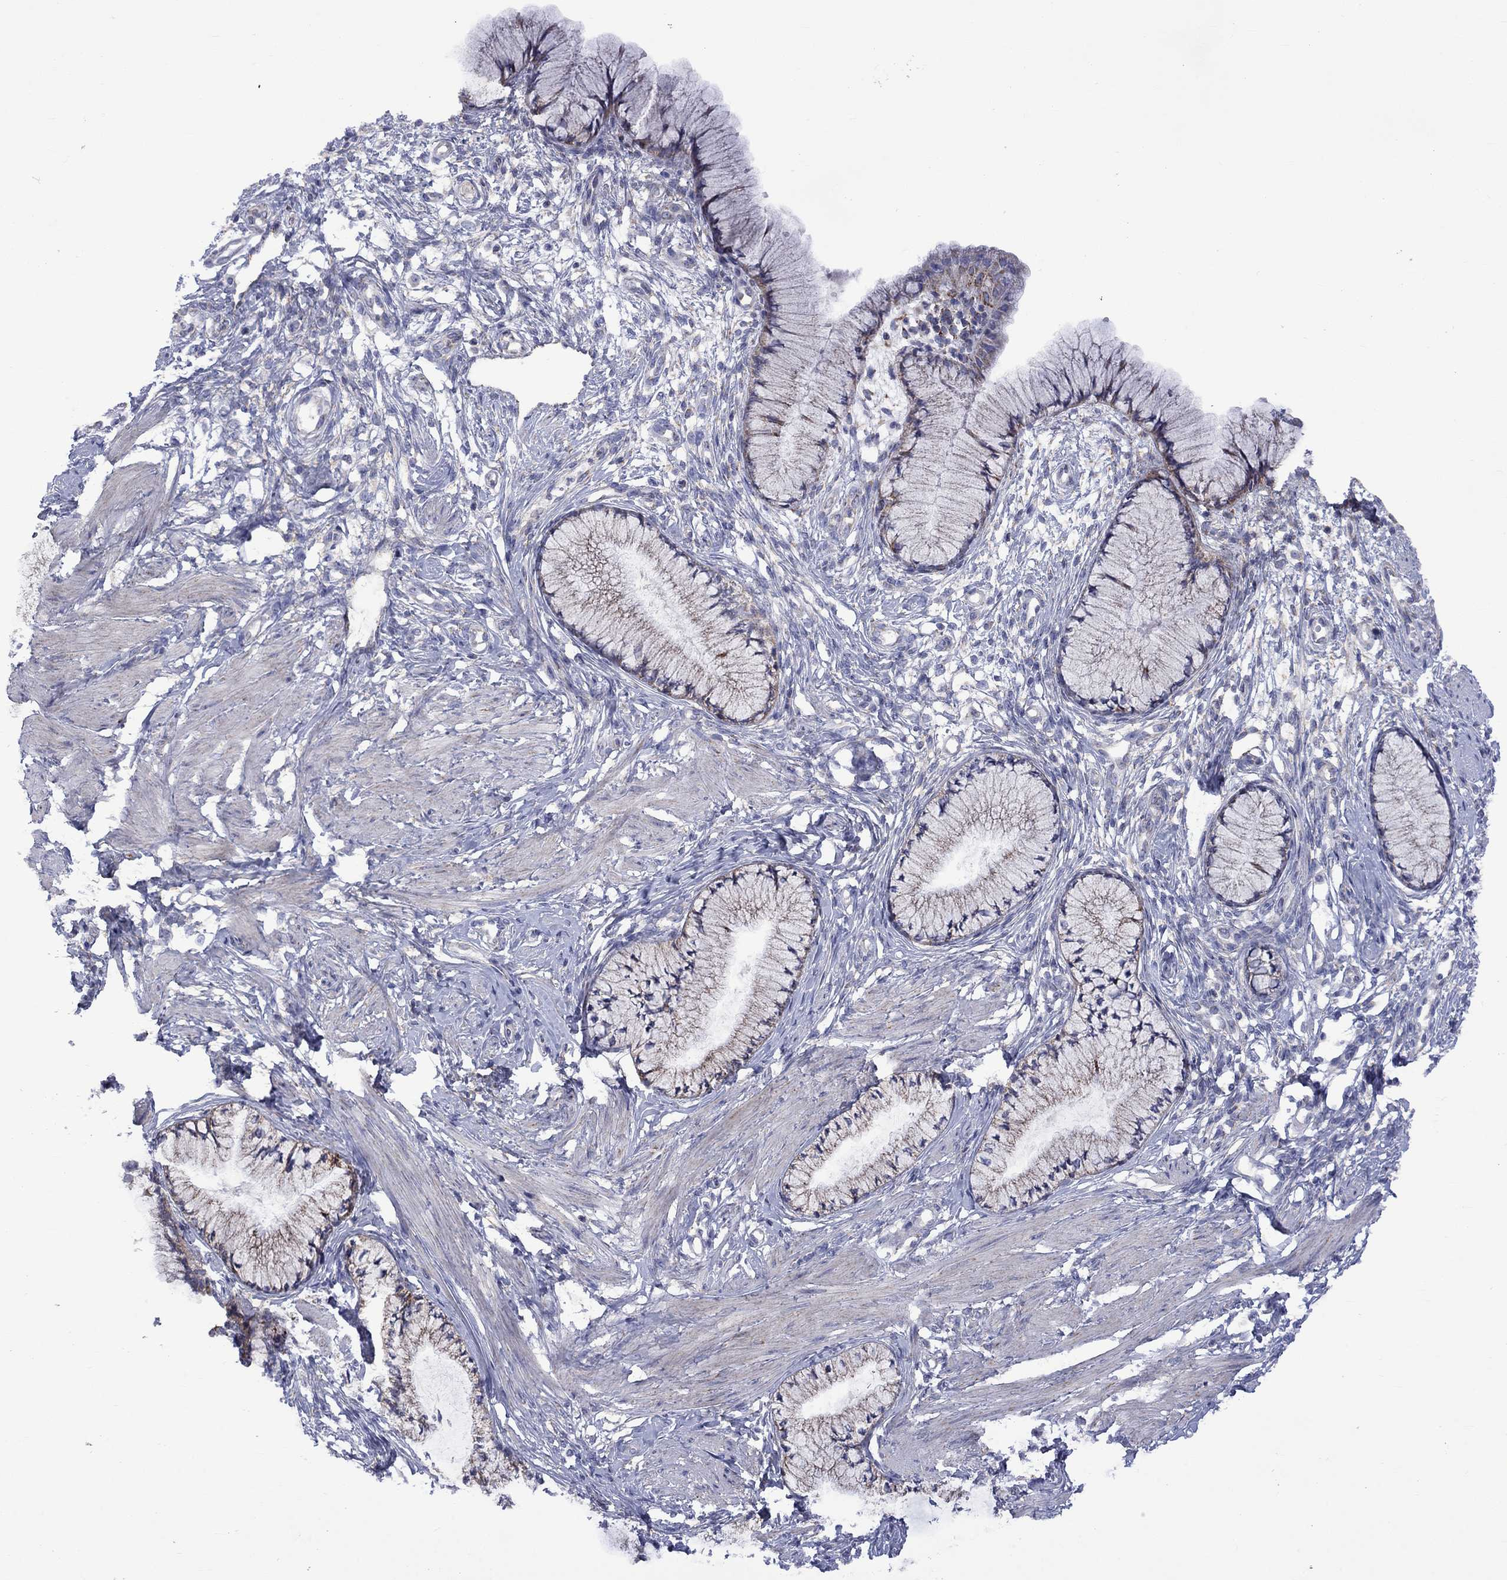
{"staining": {"intensity": "negative", "quantity": "none", "location": "none"}, "tissue": "cervix", "cell_type": "Glandular cells", "image_type": "normal", "snomed": [{"axis": "morphology", "description": "Normal tissue, NOS"}, {"axis": "topography", "description": "Cervix"}], "caption": "The histopathology image demonstrates no staining of glandular cells in benign cervix. Nuclei are stained in blue.", "gene": "CISD1", "patient": {"sex": "female", "age": 37}}